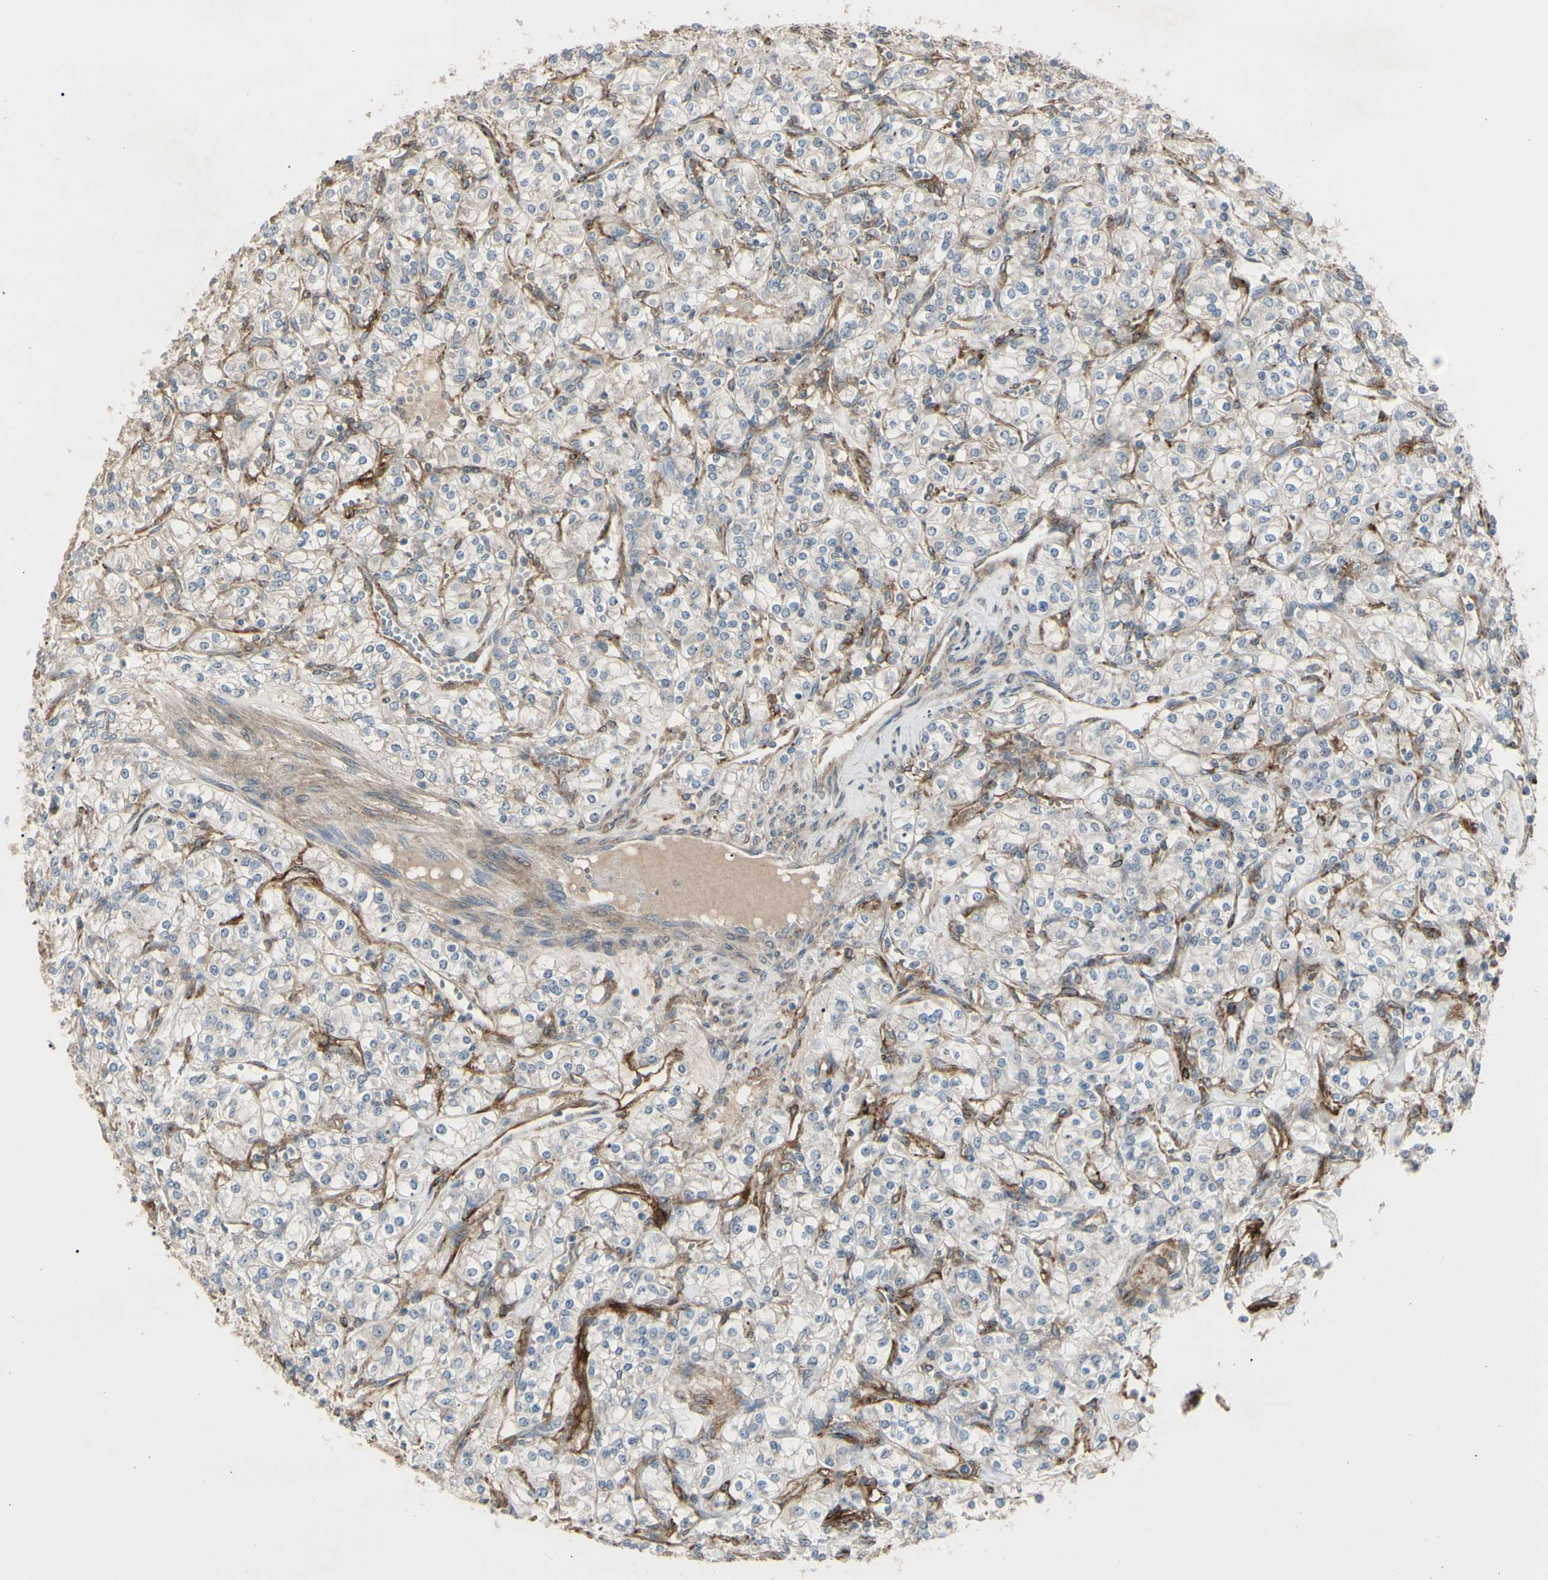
{"staining": {"intensity": "weak", "quantity": "<25%", "location": "cytoplasmic/membranous"}, "tissue": "renal cancer", "cell_type": "Tumor cells", "image_type": "cancer", "snomed": [{"axis": "morphology", "description": "Adenocarcinoma, NOS"}, {"axis": "topography", "description": "Kidney"}], "caption": "IHC micrograph of human renal adenocarcinoma stained for a protein (brown), which exhibits no positivity in tumor cells. The staining was performed using DAB to visualize the protein expression in brown, while the nuclei were stained in blue with hematoxylin (Magnification: 20x).", "gene": "CD276", "patient": {"sex": "male", "age": 77}}